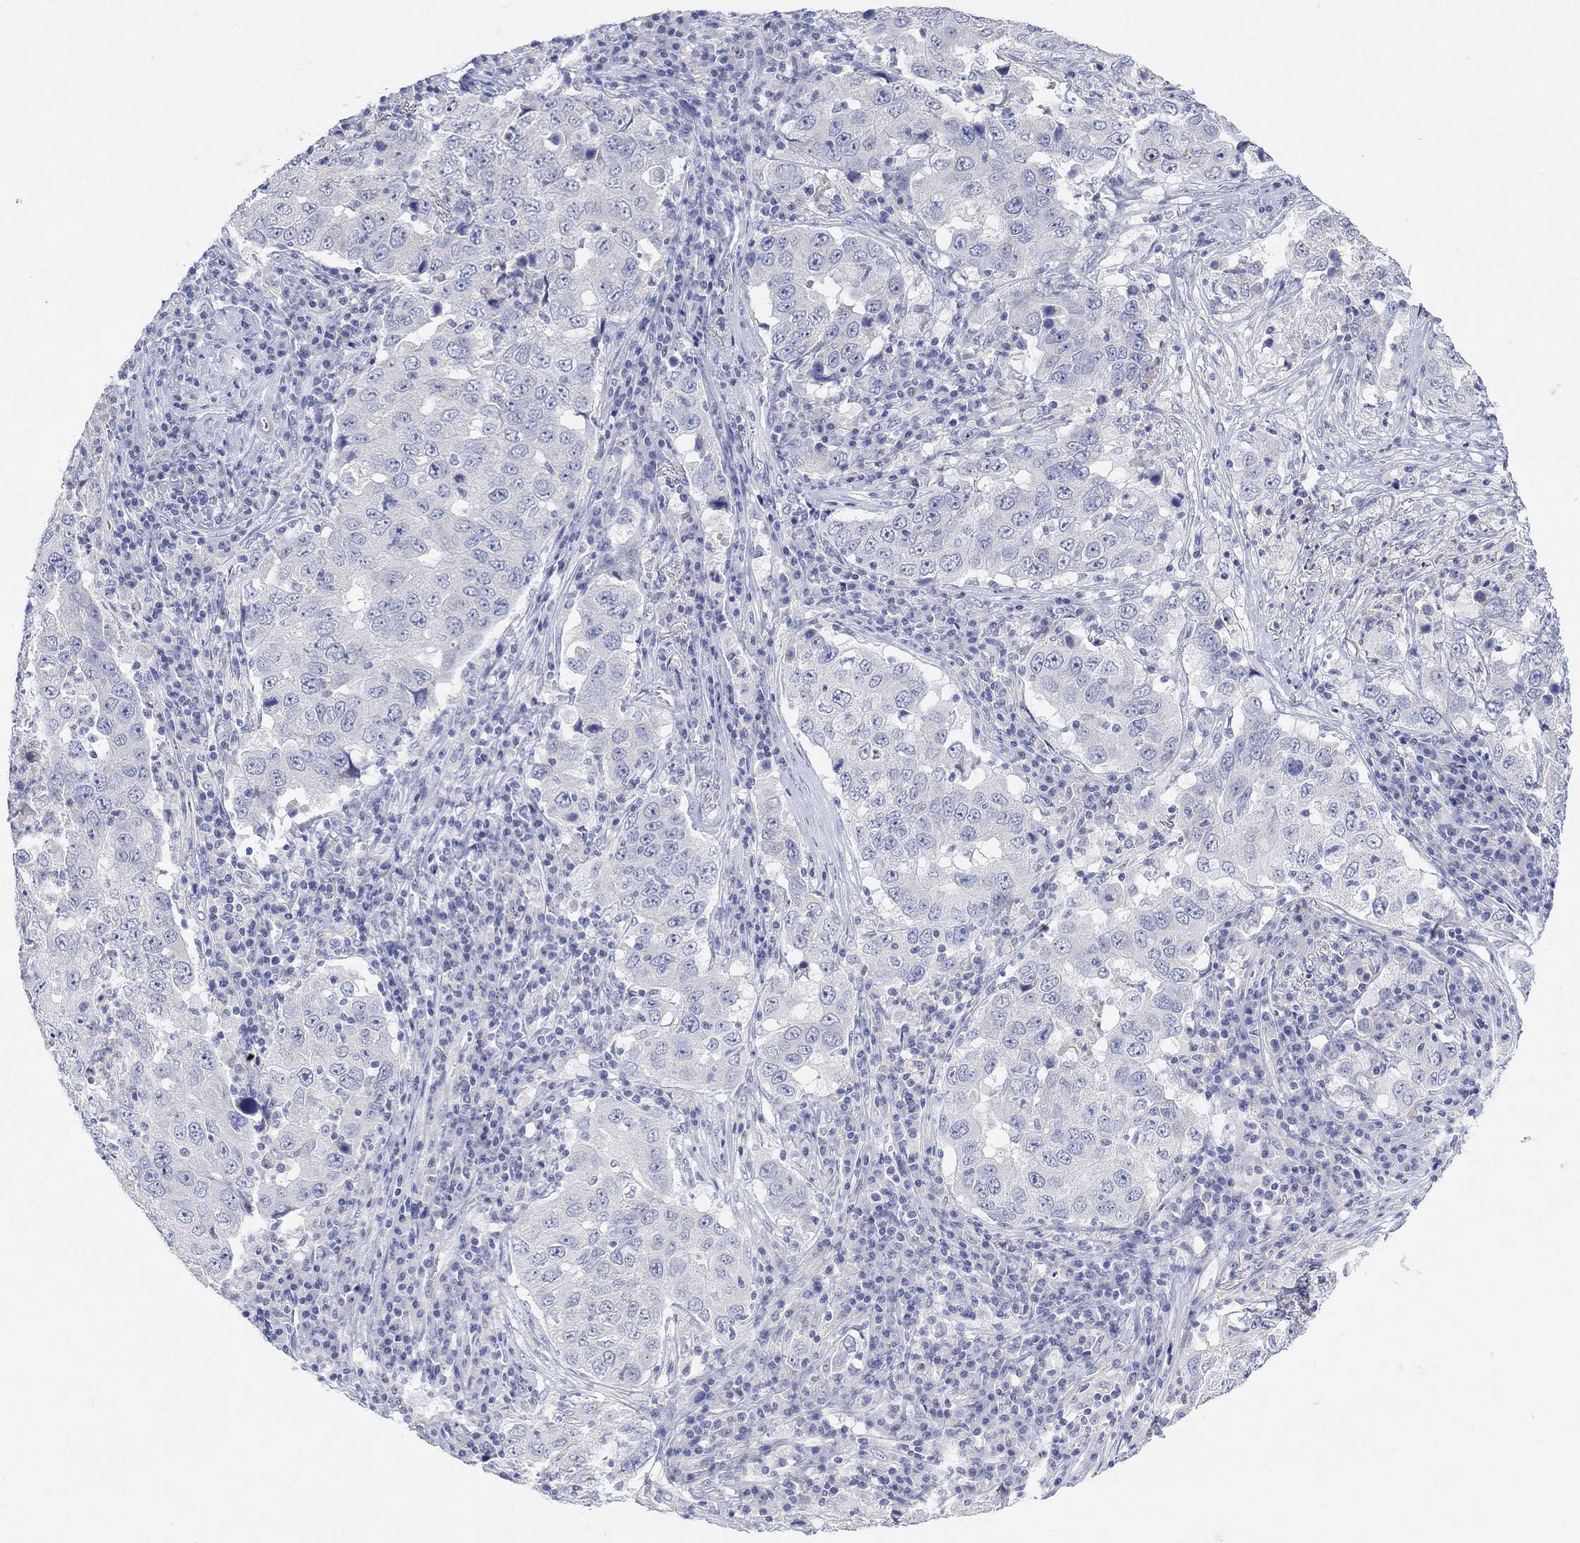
{"staining": {"intensity": "negative", "quantity": "none", "location": "none"}, "tissue": "lung cancer", "cell_type": "Tumor cells", "image_type": "cancer", "snomed": [{"axis": "morphology", "description": "Adenocarcinoma, NOS"}, {"axis": "topography", "description": "Lung"}], "caption": "The micrograph reveals no significant positivity in tumor cells of lung cancer.", "gene": "FBP2", "patient": {"sex": "male", "age": 73}}